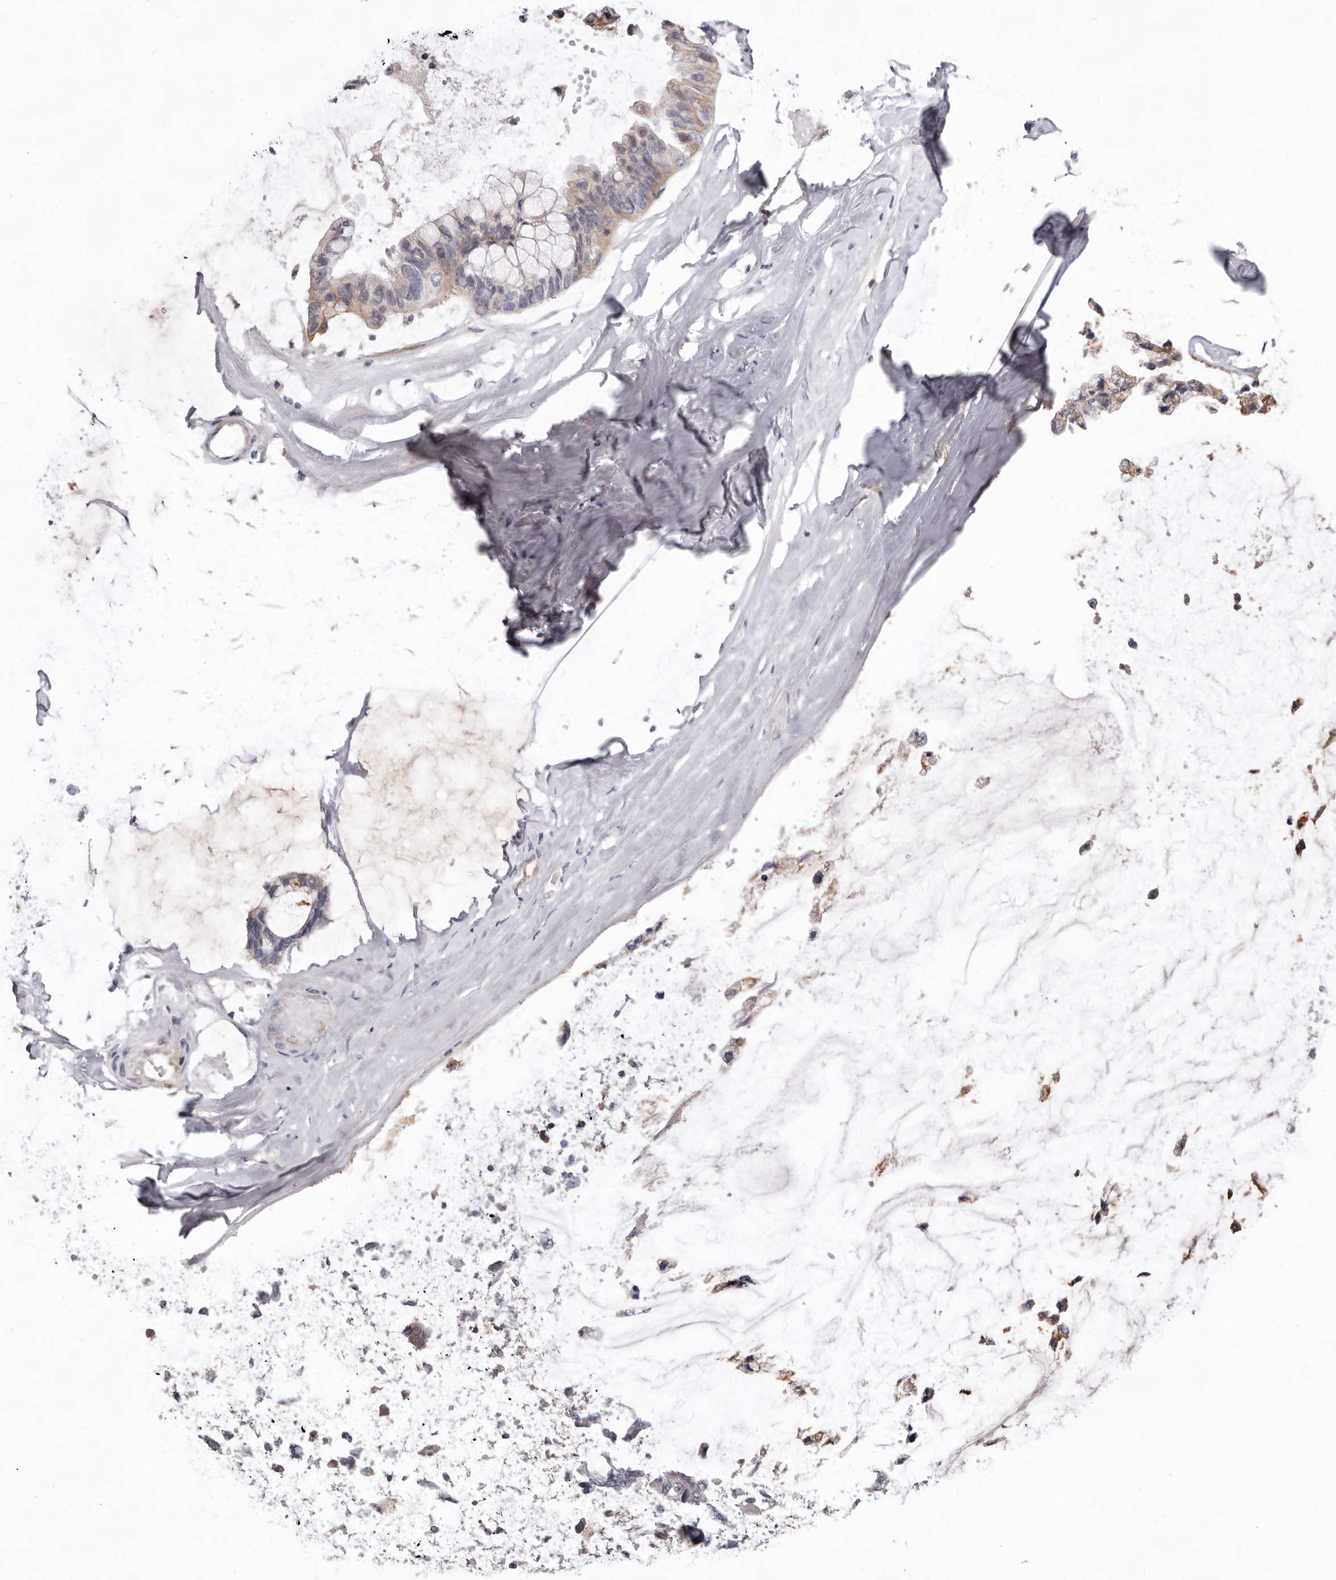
{"staining": {"intensity": "weak", "quantity": "25%-75%", "location": "cytoplasmic/membranous"}, "tissue": "ovarian cancer", "cell_type": "Tumor cells", "image_type": "cancer", "snomed": [{"axis": "morphology", "description": "Cystadenocarcinoma, mucinous, NOS"}, {"axis": "topography", "description": "Ovary"}], "caption": "Approximately 25%-75% of tumor cells in ovarian cancer (mucinous cystadenocarcinoma) reveal weak cytoplasmic/membranous protein expression as visualized by brown immunohistochemical staining.", "gene": "MMACHC", "patient": {"sex": "female", "age": 39}}